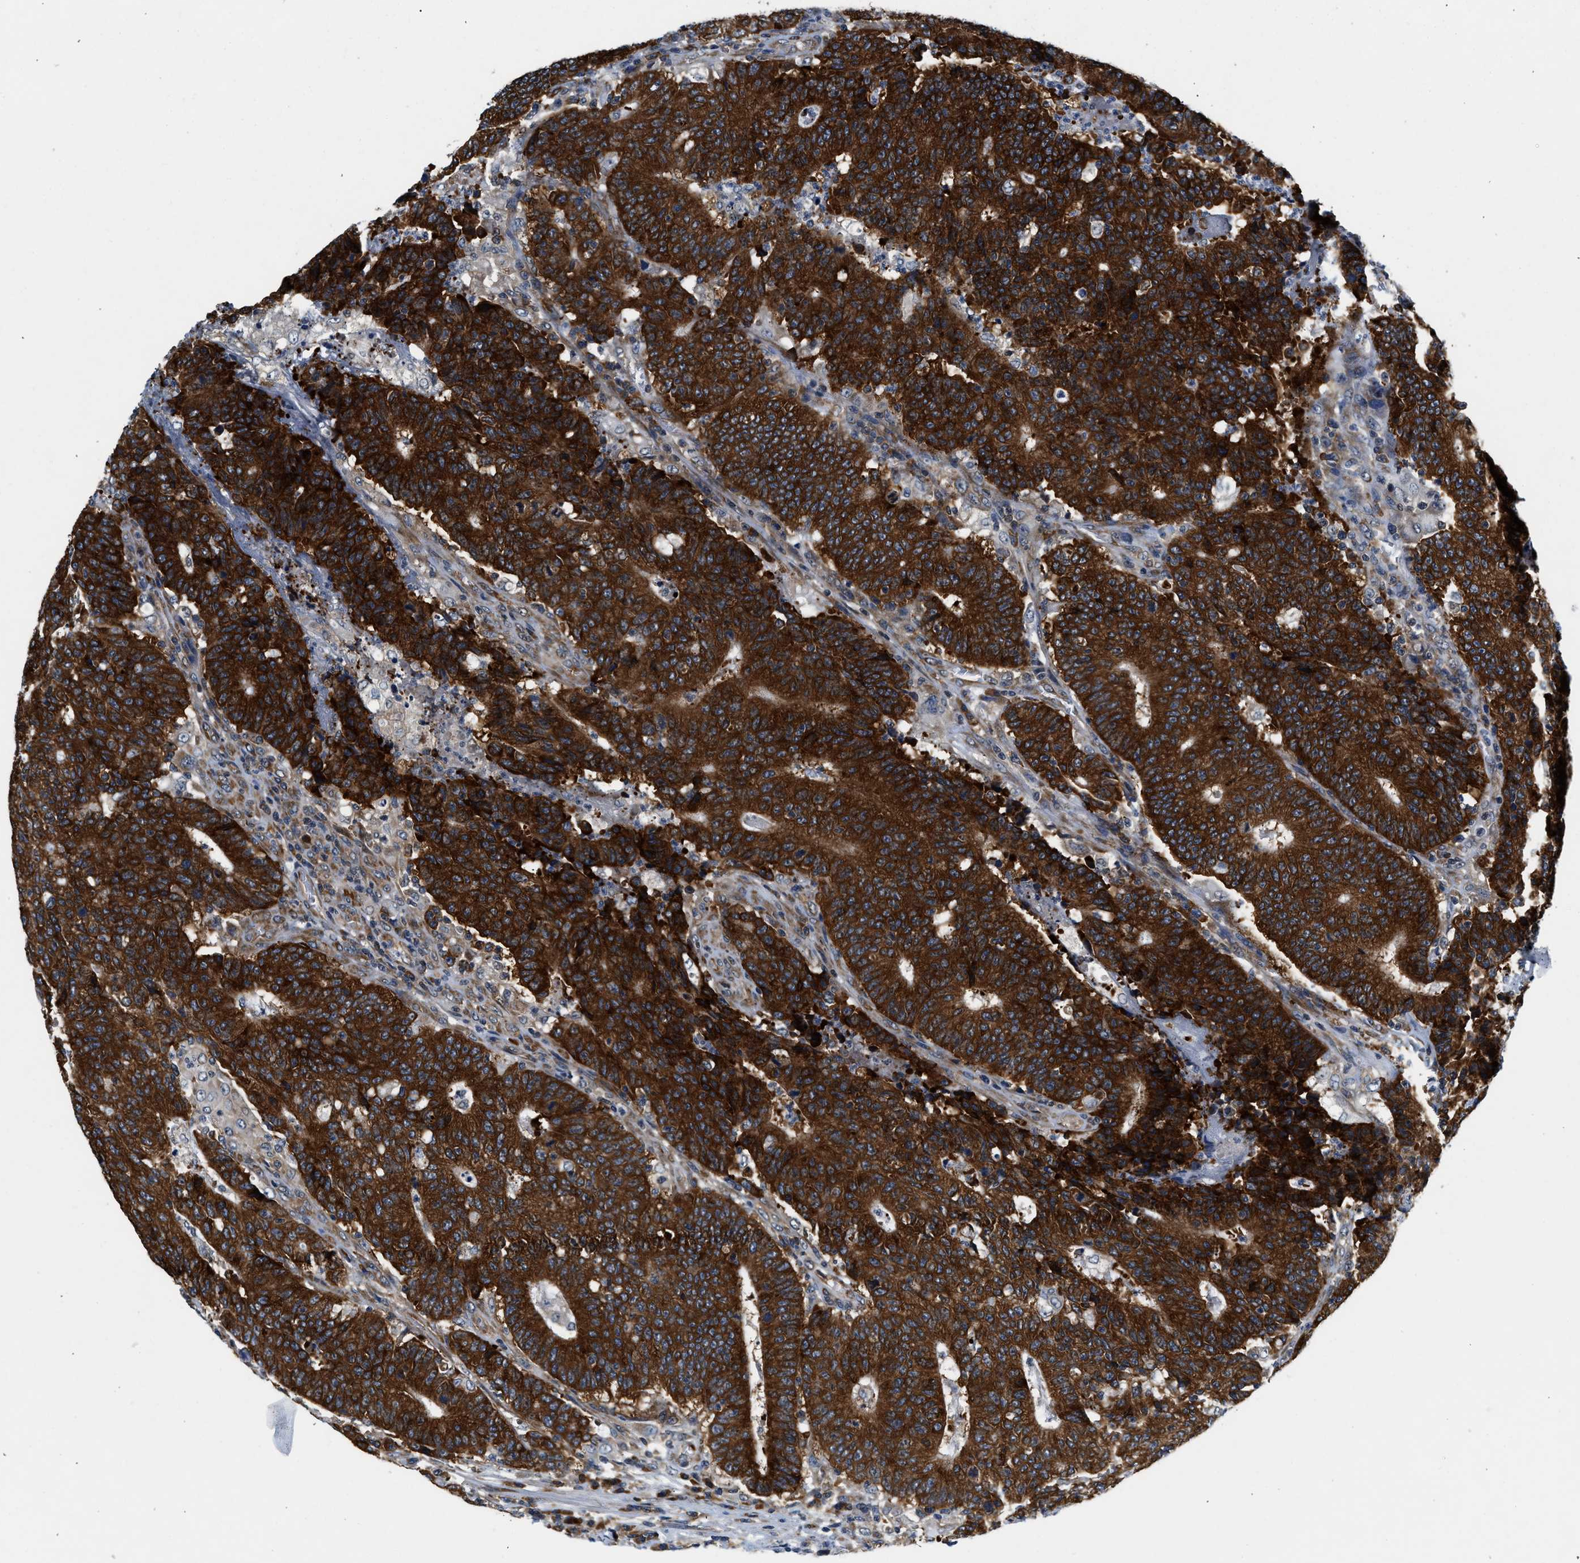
{"staining": {"intensity": "strong", "quantity": ">75%", "location": "cytoplasmic/membranous"}, "tissue": "colorectal cancer", "cell_type": "Tumor cells", "image_type": "cancer", "snomed": [{"axis": "morphology", "description": "Normal tissue, NOS"}, {"axis": "morphology", "description": "Adenocarcinoma, NOS"}, {"axis": "topography", "description": "Colon"}], "caption": "There is high levels of strong cytoplasmic/membranous staining in tumor cells of colorectal cancer, as demonstrated by immunohistochemical staining (brown color).", "gene": "PA2G4", "patient": {"sex": "female", "age": 75}}